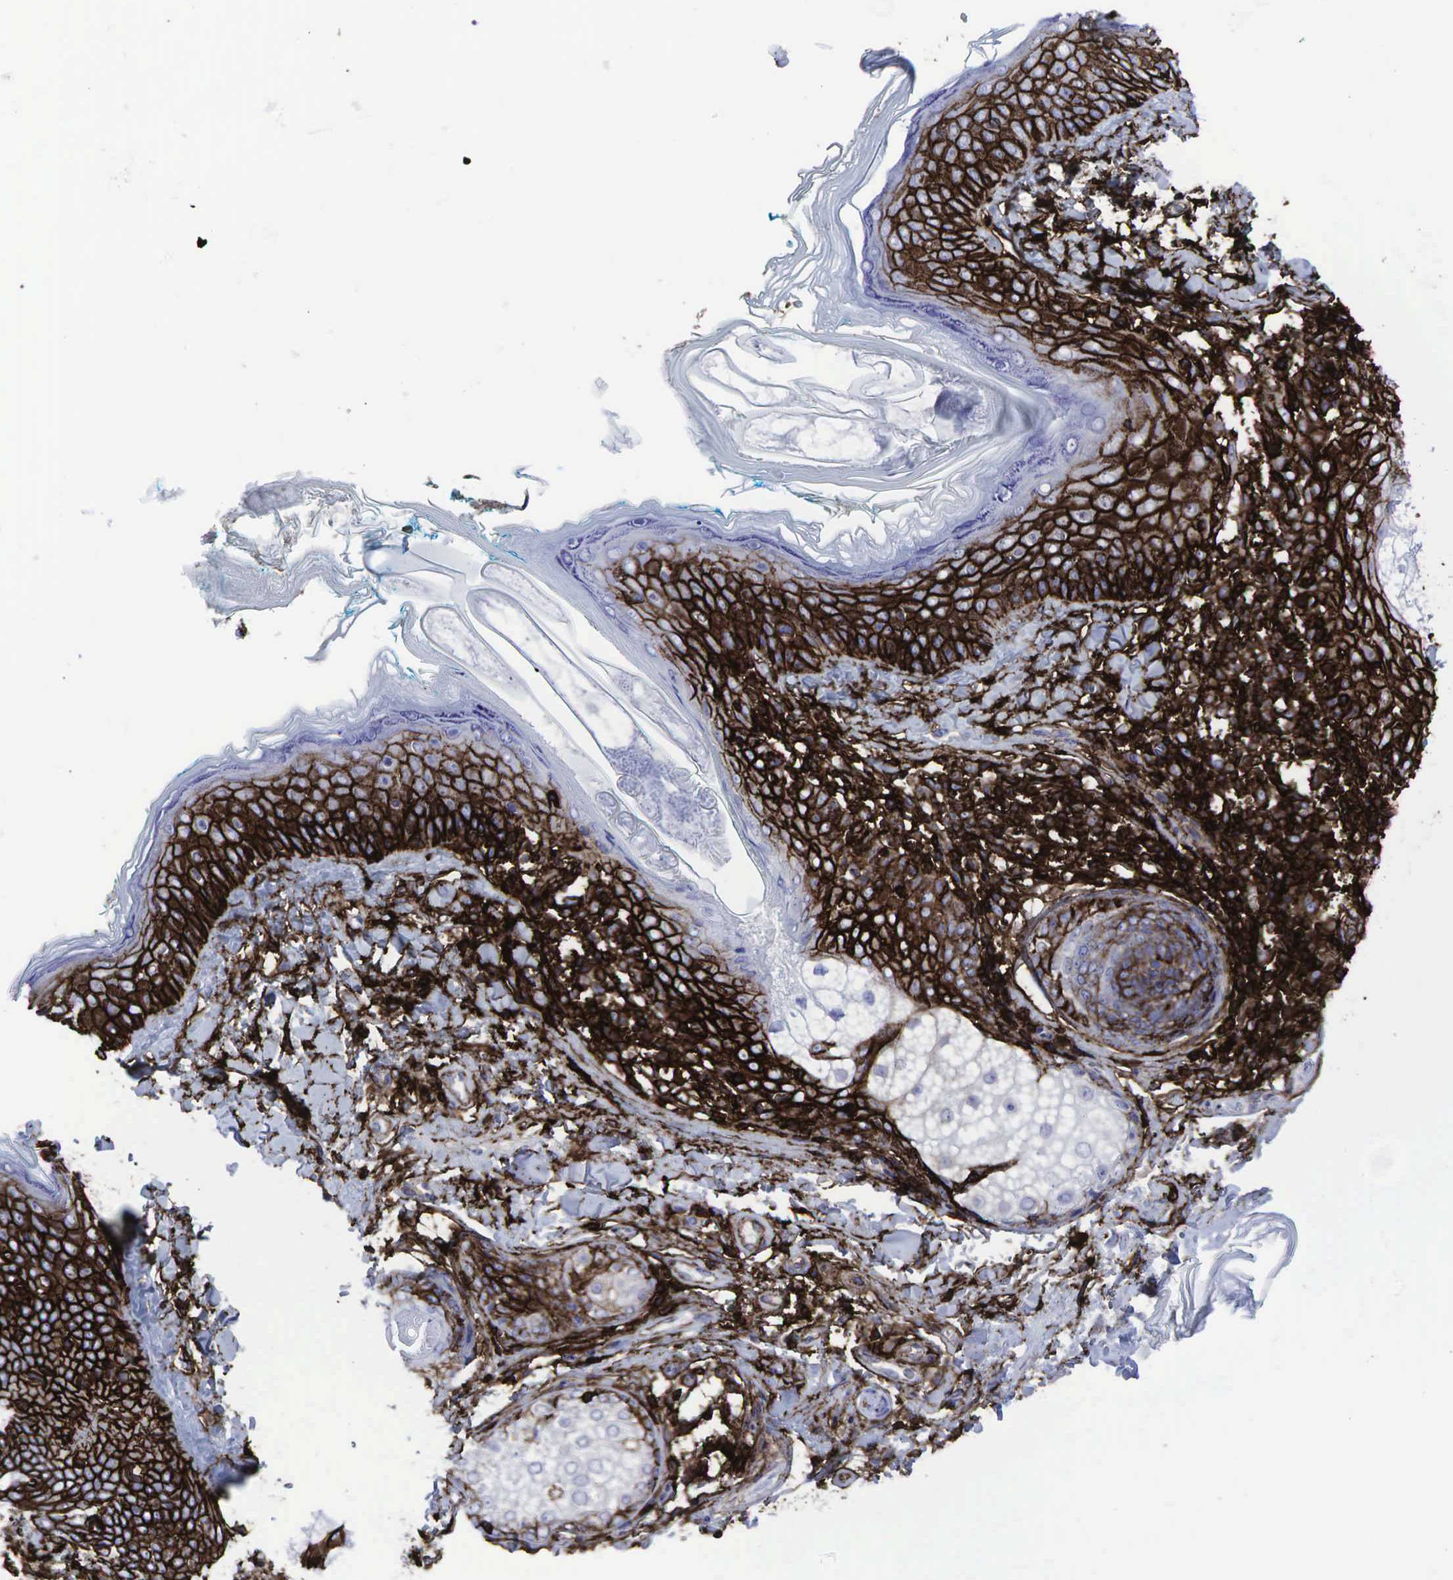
{"staining": {"intensity": "strong", "quantity": ">75%", "location": "cytoplasmic/membranous"}, "tissue": "skin", "cell_type": "Keratinocytes", "image_type": "normal", "snomed": [{"axis": "morphology", "description": "Normal tissue, NOS"}, {"axis": "topography", "description": "Skin"}], "caption": "Protein staining reveals strong cytoplasmic/membranous positivity in about >75% of keratinocytes in benign skin. The staining is performed using DAB (3,3'-diaminobenzidine) brown chromogen to label protein expression. The nuclei are counter-stained blue using hematoxylin.", "gene": "CD44", "patient": {"sex": "male", "age": 86}}